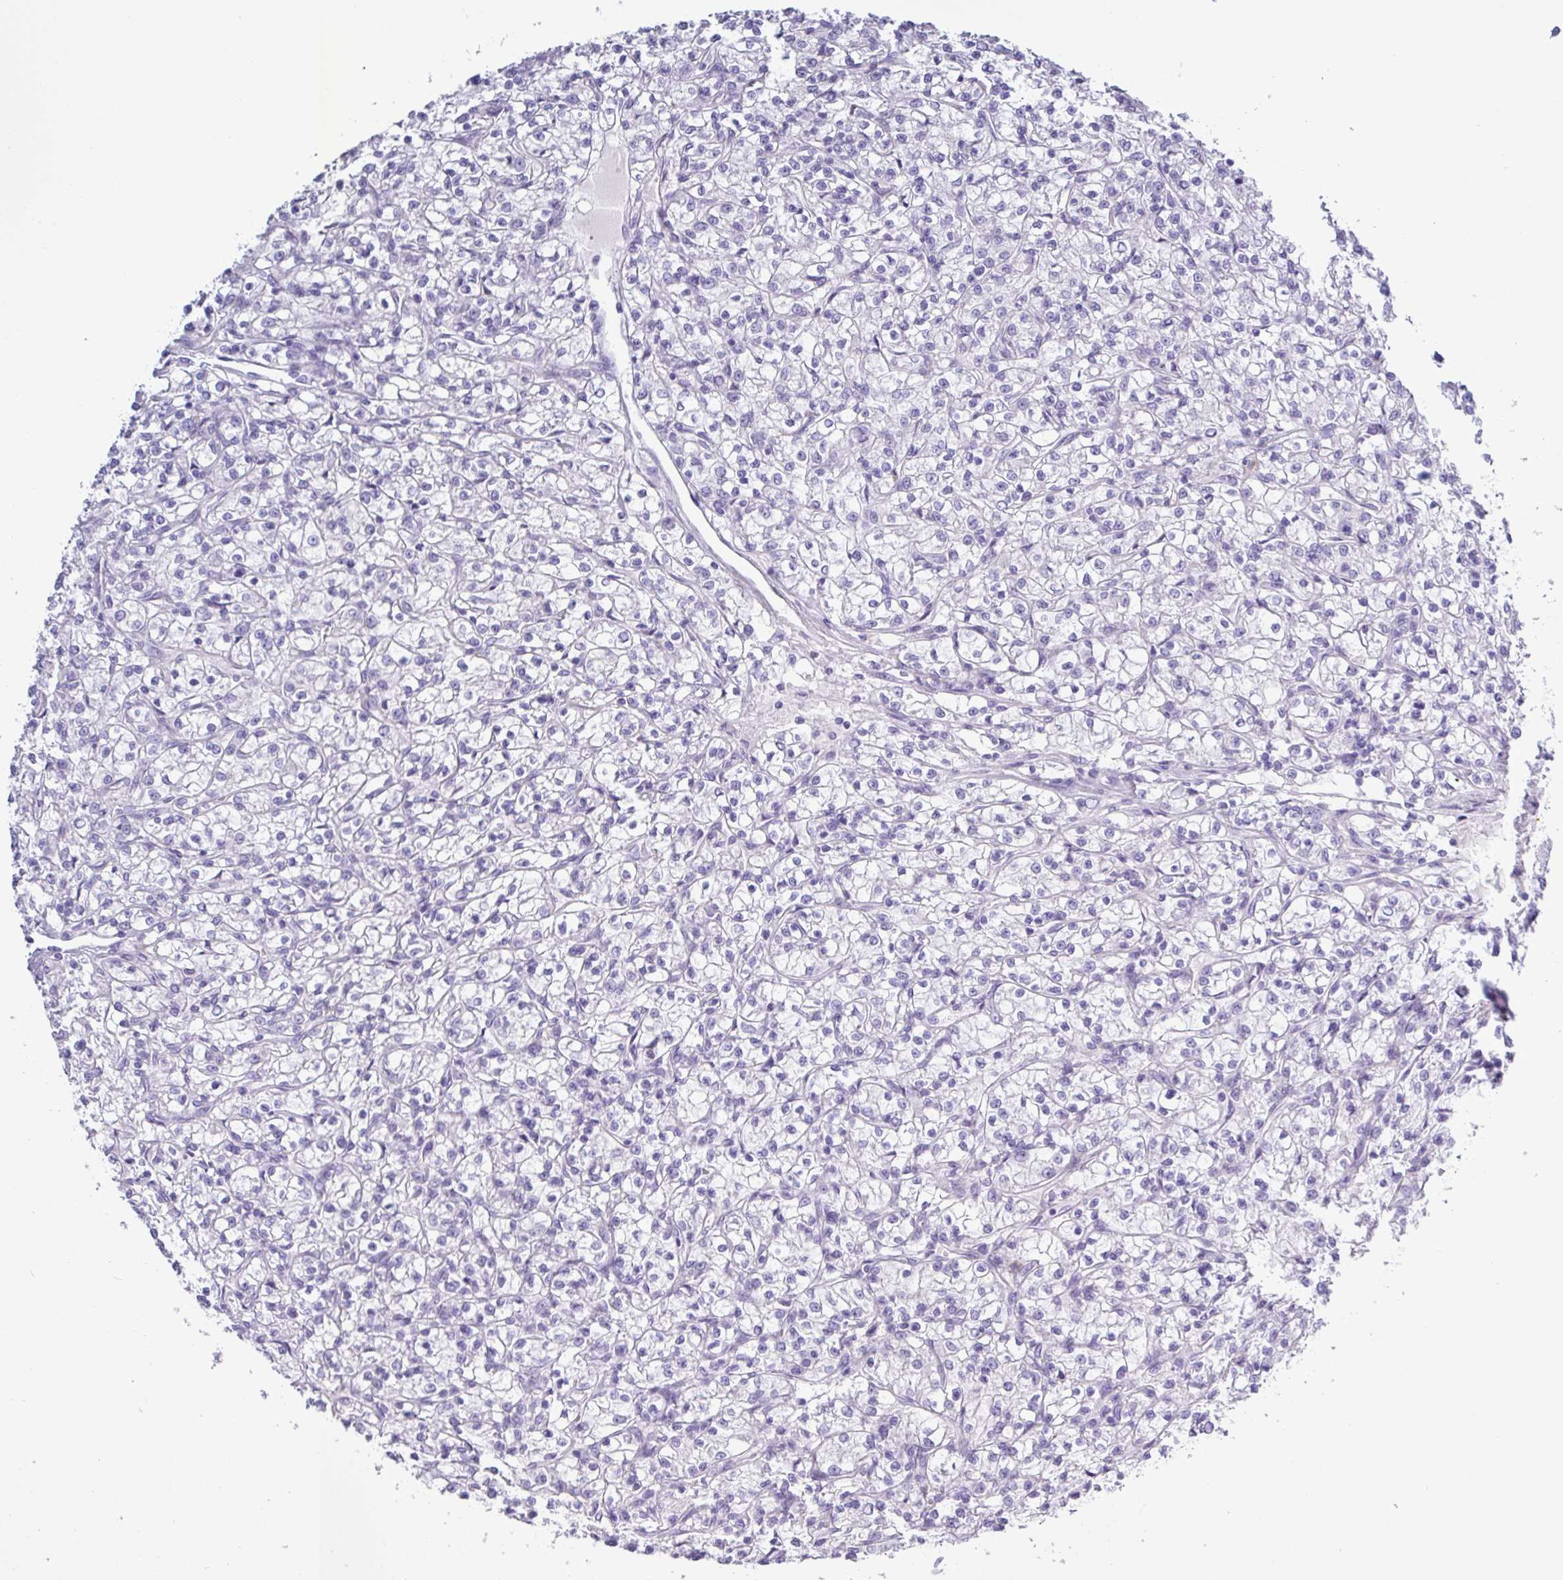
{"staining": {"intensity": "negative", "quantity": "none", "location": "none"}, "tissue": "renal cancer", "cell_type": "Tumor cells", "image_type": "cancer", "snomed": [{"axis": "morphology", "description": "Adenocarcinoma, NOS"}, {"axis": "topography", "description": "Kidney"}], "caption": "Micrograph shows no protein staining in tumor cells of adenocarcinoma (renal) tissue. (DAB (3,3'-diaminobenzidine) immunohistochemistry with hematoxylin counter stain).", "gene": "MRM2", "patient": {"sex": "female", "age": 59}}